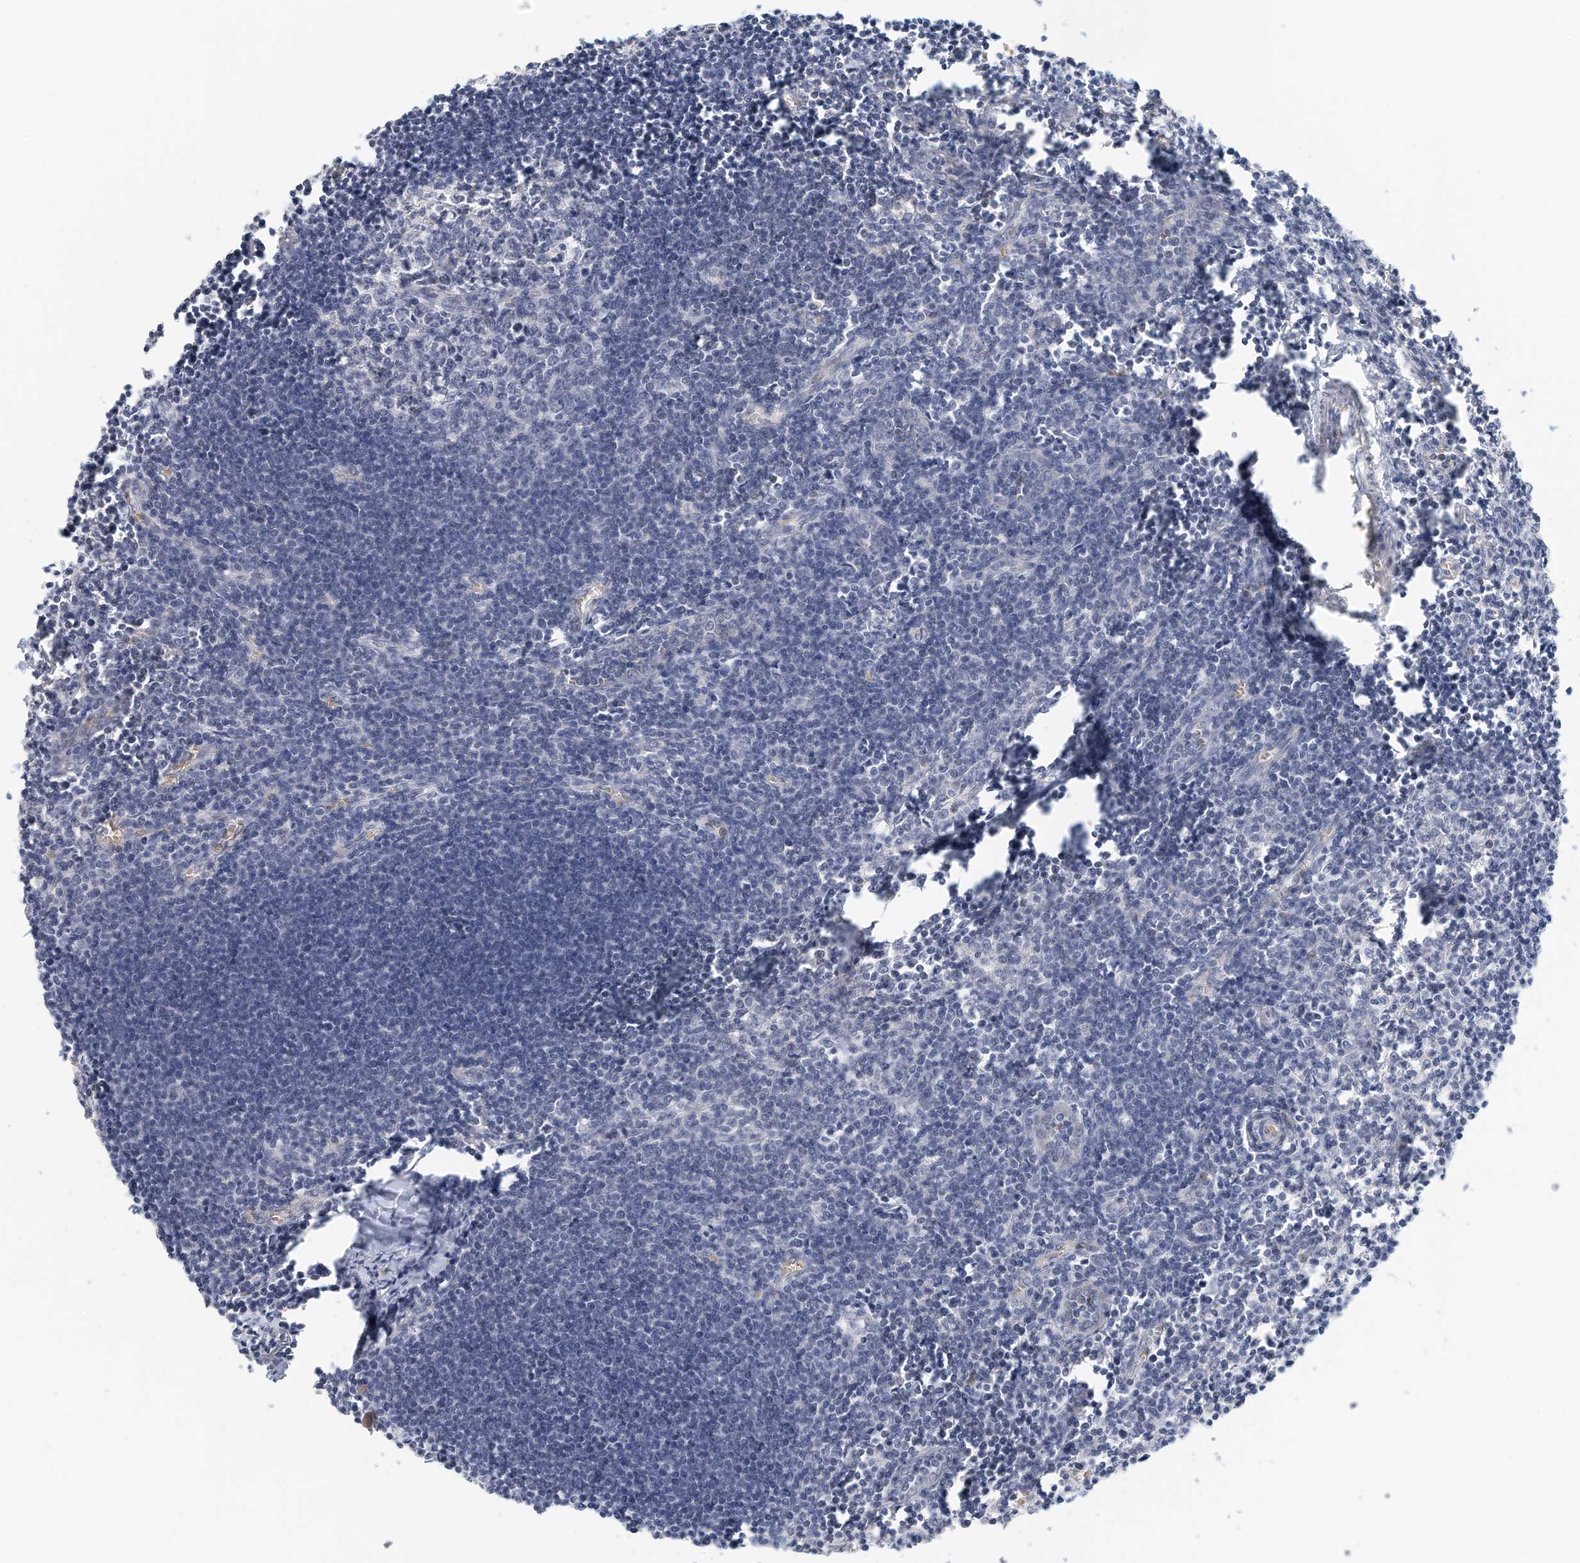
{"staining": {"intensity": "negative", "quantity": "none", "location": "none"}, "tissue": "lymph node", "cell_type": "Germinal center cells", "image_type": "normal", "snomed": [{"axis": "morphology", "description": "Normal tissue, NOS"}, {"axis": "morphology", "description": "Malignant melanoma, Metastatic site"}, {"axis": "topography", "description": "Lymph node"}], "caption": "DAB (3,3'-diaminobenzidine) immunohistochemical staining of unremarkable lymph node exhibits no significant positivity in germinal center cells.", "gene": "RCAN3", "patient": {"sex": "male", "age": 41}}